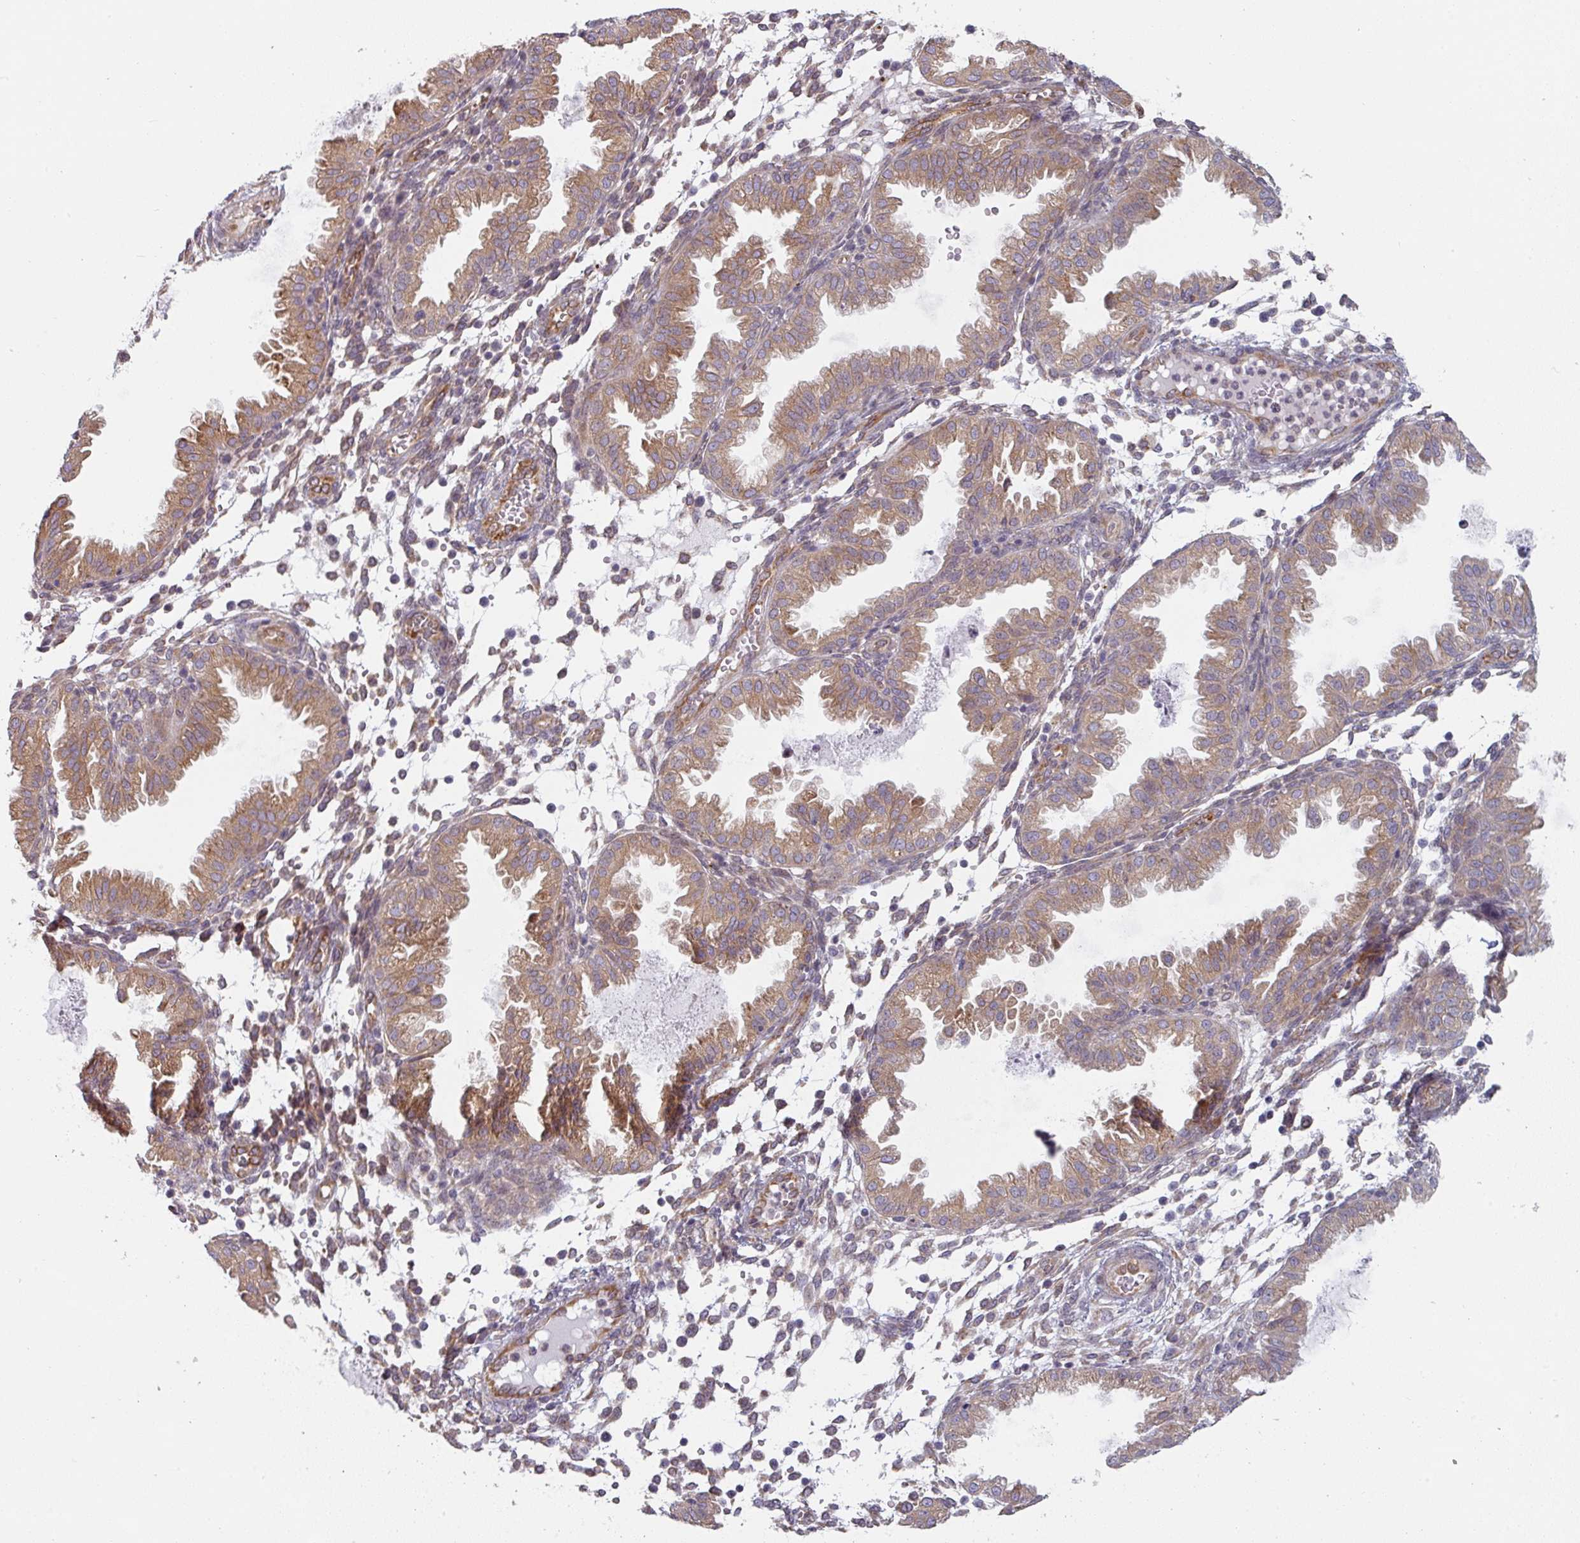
{"staining": {"intensity": "weak", "quantity": "<25%", "location": "cytoplasmic/membranous"}, "tissue": "endometrium", "cell_type": "Cells in endometrial stroma", "image_type": "normal", "snomed": [{"axis": "morphology", "description": "Normal tissue, NOS"}, {"axis": "topography", "description": "Endometrium"}], "caption": "Immunohistochemical staining of normal human endometrium reveals no significant staining in cells in endometrial stroma. Brightfield microscopy of IHC stained with DAB (brown) and hematoxylin (blue), captured at high magnification.", "gene": "TAPT1", "patient": {"sex": "female", "age": 33}}